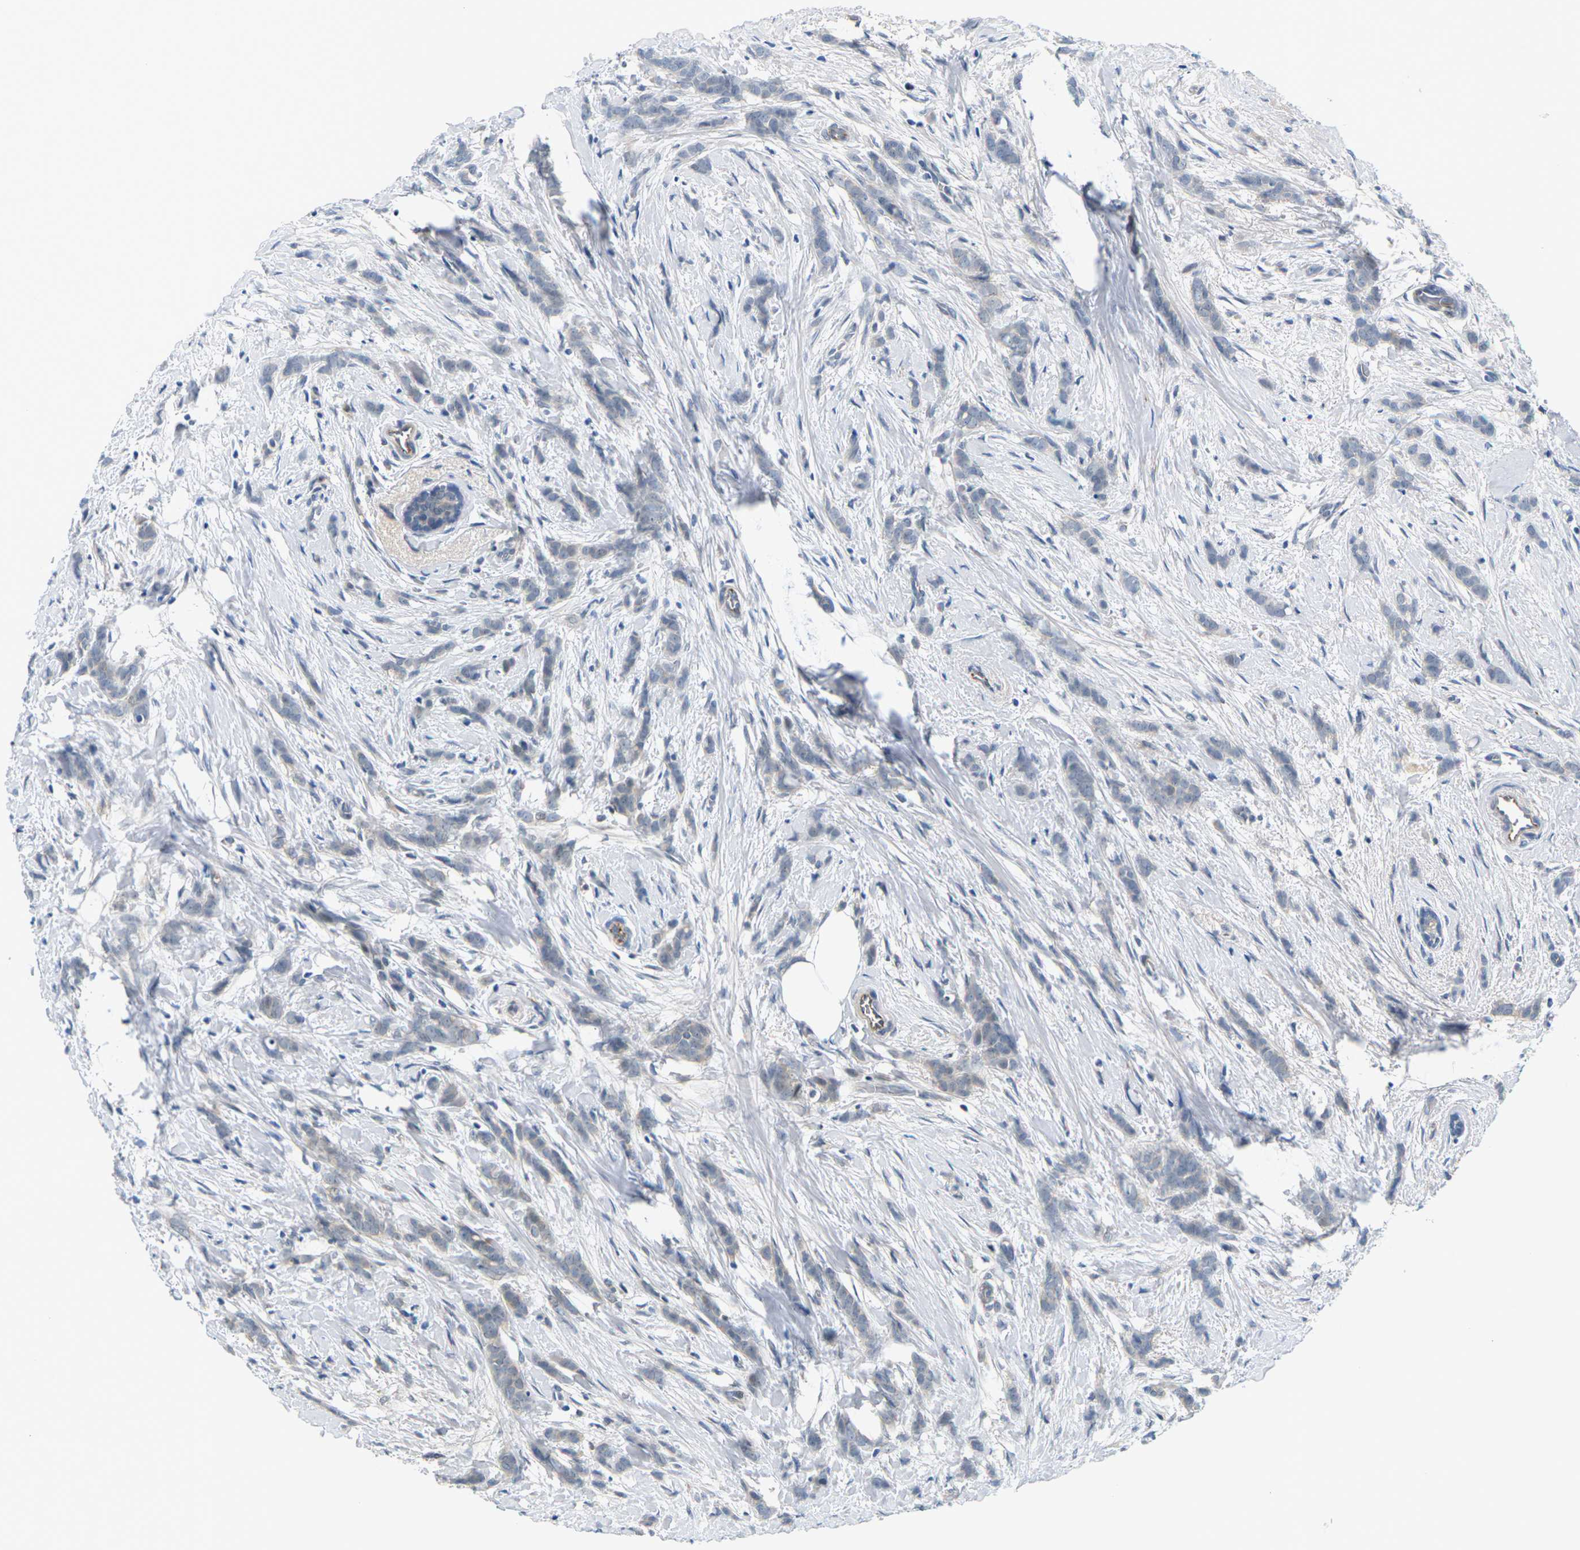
{"staining": {"intensity": "weak", "quantity": "<25%", "location": "cytoplasmic/membranous"}, "tissue": "breast cancer", "cell_type": "Tumor cells", "image_type": "cancer", "snomed": [{"axis": "morphology", "description": "Lobular carcinoma, in situ"}, {"axis": "morphology", "description": "Lobular carcinoma"}, {"axis": "topography", "description": "Breast"}], "caption": "The immunohistochemistry (IHC) image has no significant positivity in tumor cells of breast cancer (lobular carcinoma in situ) tissue.", "gene": "PKP2", "patient": {"sex": "female", "age": 41}}